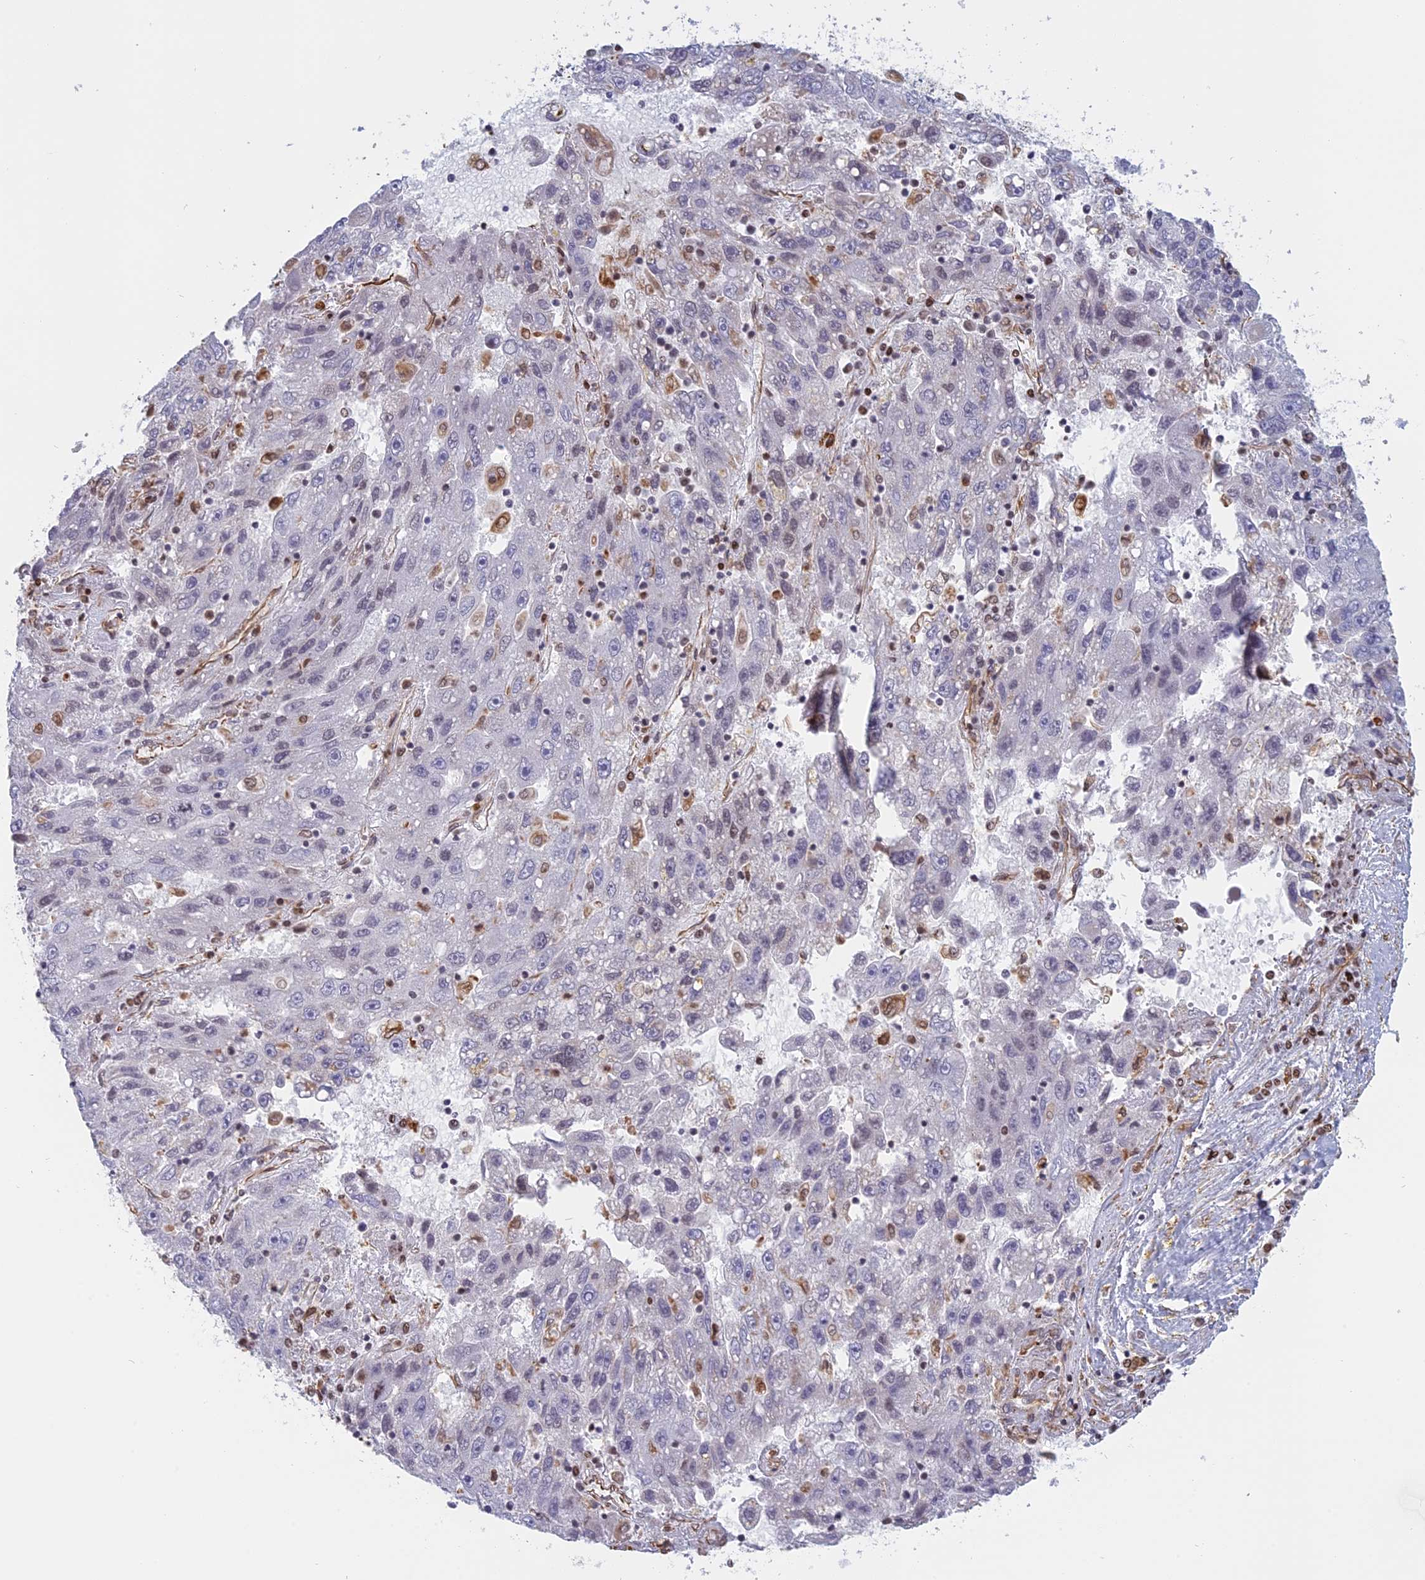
{"staining": {"intensity": "negative", "quantity": "none", "location": "none"}, "tissue": "liver cancer", "cell_type": "Tumor cells", "image_type": "cancer", "snomed": [{"axis": "morphology", "description": "Carcinoma, Hepatocellular, NOS"}, {"axis": "topography", "description": "Liver"}], "caption": "Image shows no protein positivity in tumor cells of hepatocellular carcinoma (liver) tissue.", "gene": "APOBR", "patient": {"sex": "male", "age": 49}}